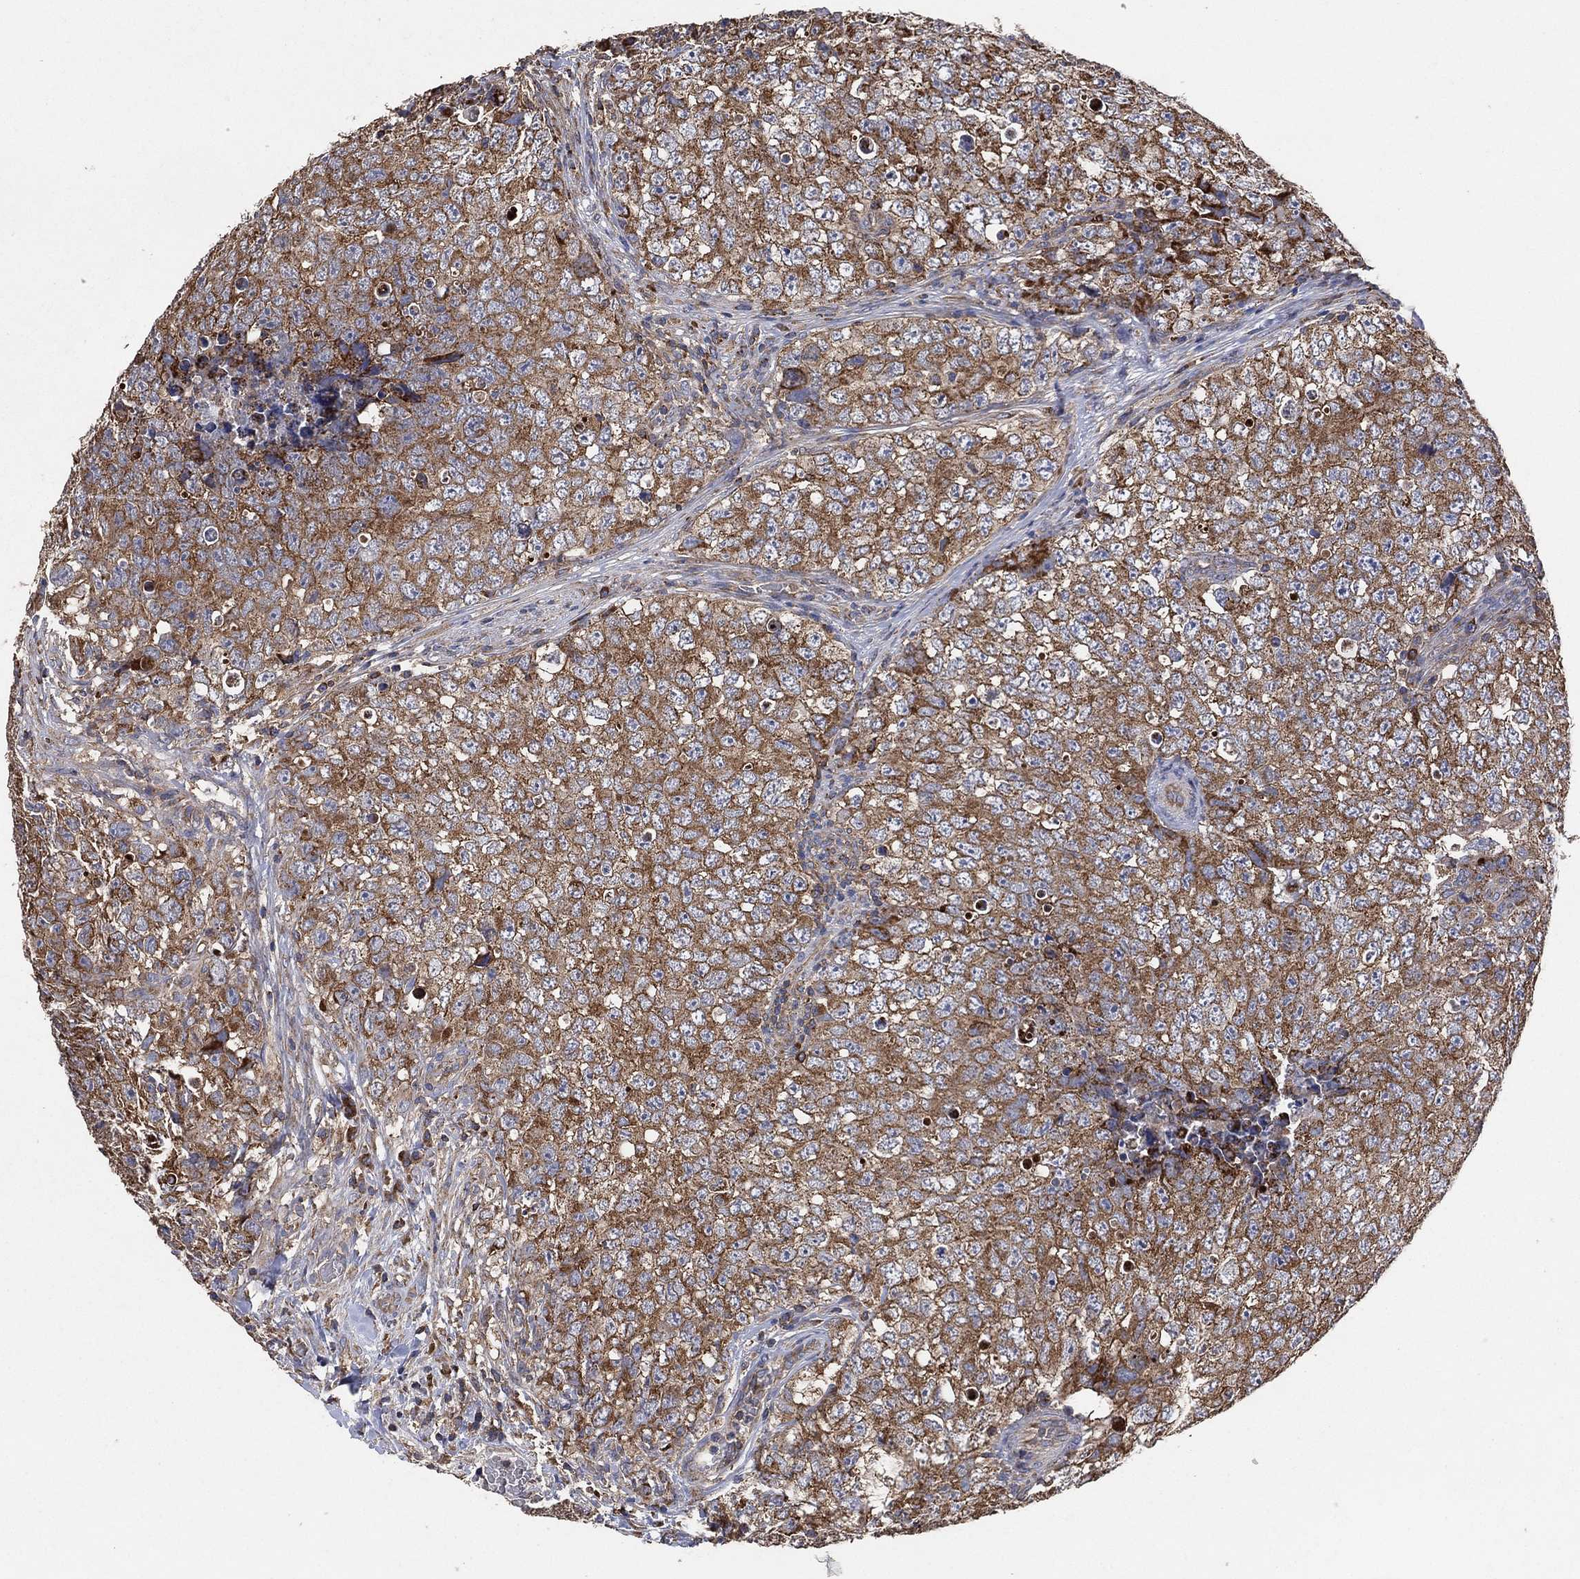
{"staining": {"intensity": "moderate", "quantity": "25%-75%", "location": "cytoplasmic/membranous"}, "tissue": "testis cancer", "cell_type": "Tumor cells", "image_type": "cancer", "snomed": [{"axis": "morphology", "description": "Seminoma, NOS"}, {"axis": "topography", "description": "Testis"}], "caption": "Immunohistochemistry (IHC) histopathology image of human seminoma (testis) stained for a protein (brown), which exhibits medium levels of moderate cytoplasmic/membranous positivity in approximately 25%-75% of tumor cells.", "gene": "LIMD1", "patient": {"sex": "male", "age": 34}}